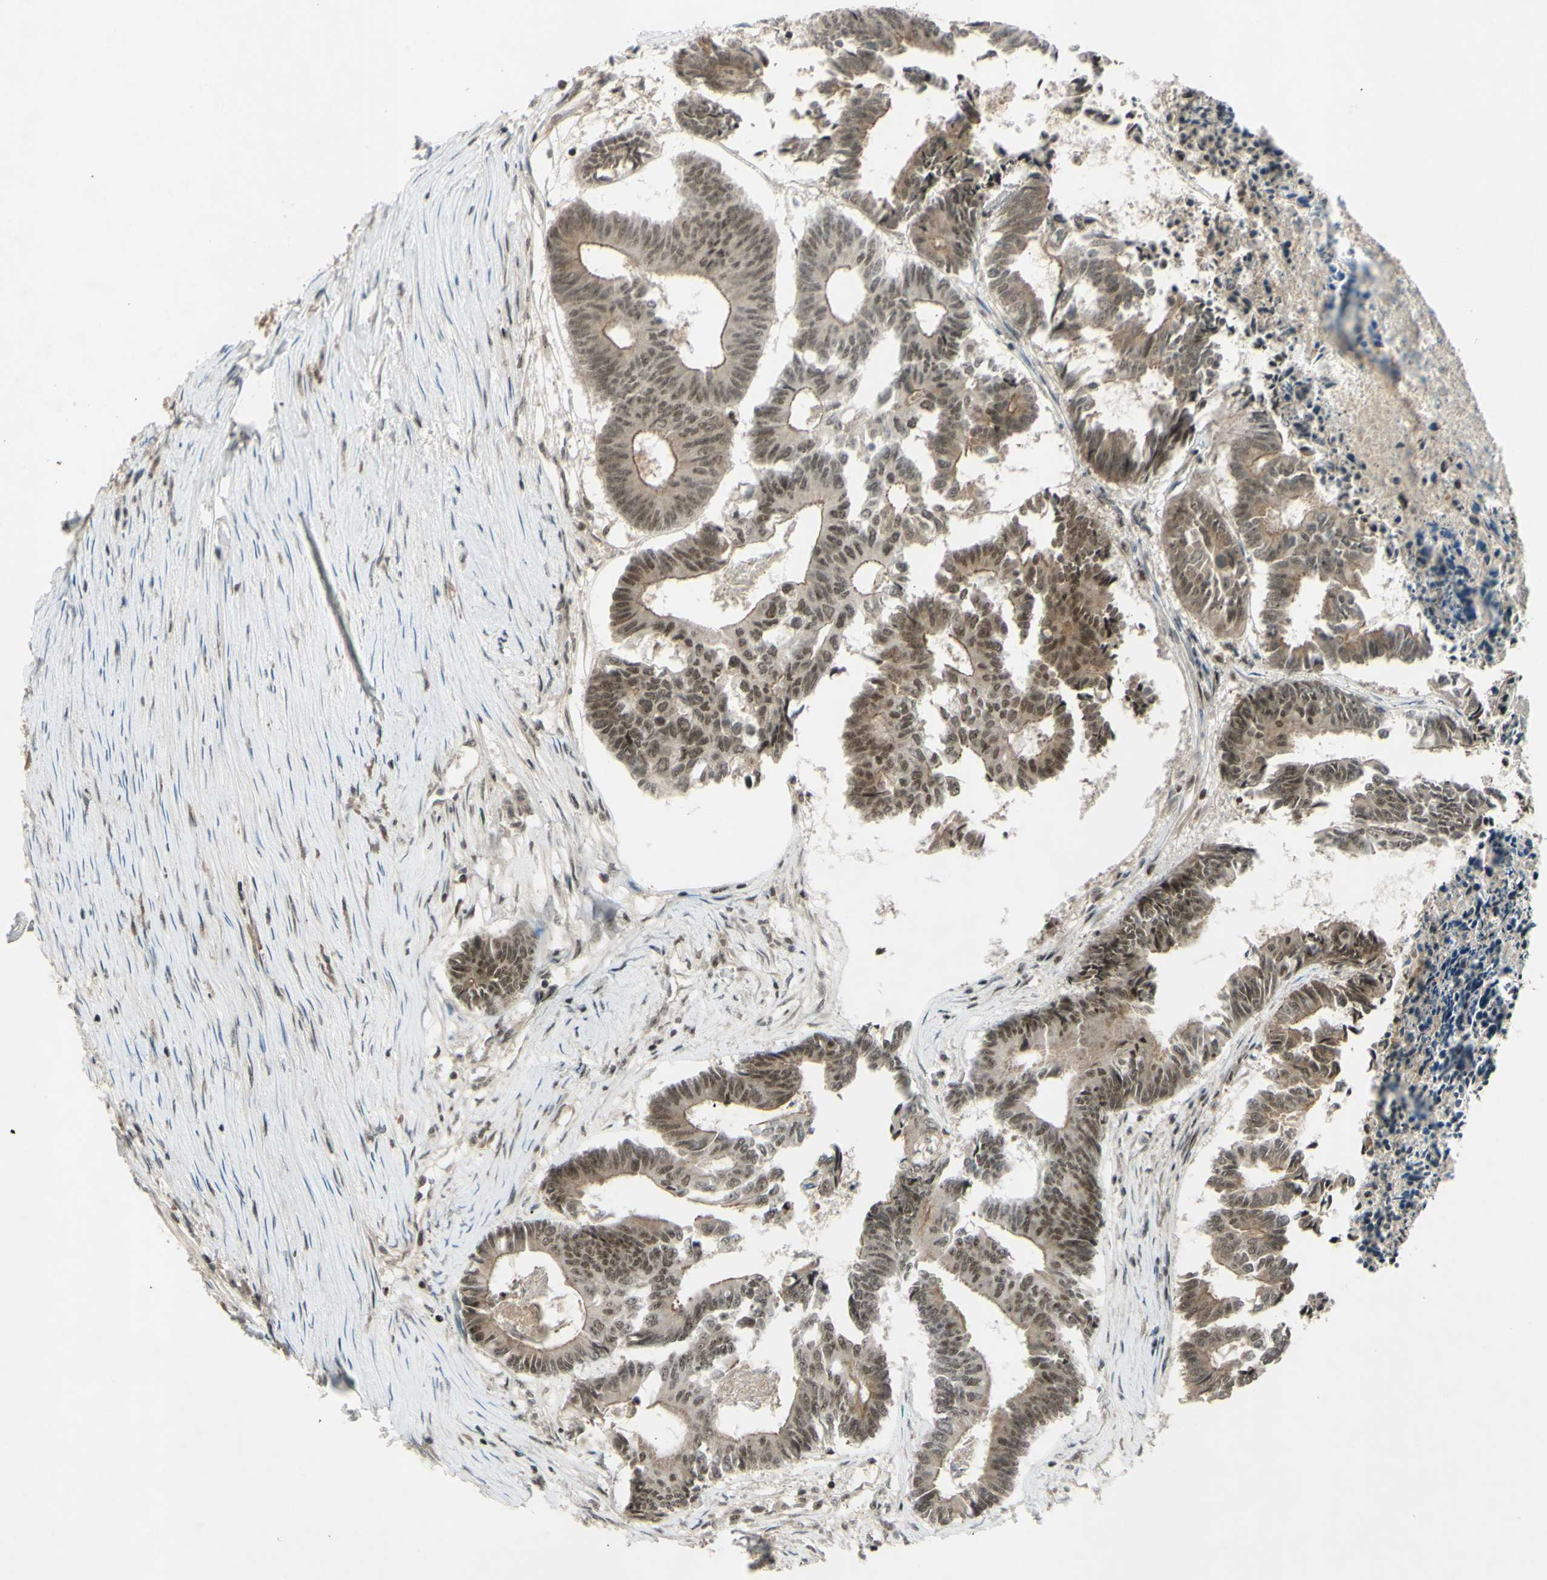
{"staining": {"intensity": "weak", "quantity": ">75%", "location": "cytoplasmic/membranous,nuclear"}, "tissue": "colorectal cancer", "cell_type": "Tumor cells", "image_type": "cancer", "snomed": [{"axis": "morphology", "description": "Adenocarcinoma, NOS"}, {"axis": "topography", "description": "Rectum"}], "caption": "Colorectal cancer (adenocarcinoma) was stained to show a protein in brown. There is low levels of weak cytoplasmic/membranous and nuclear positivity in approximately >75% of tumor cells.", "gene": "SNW1", "patient": {"sex": "male", "age": 63}}